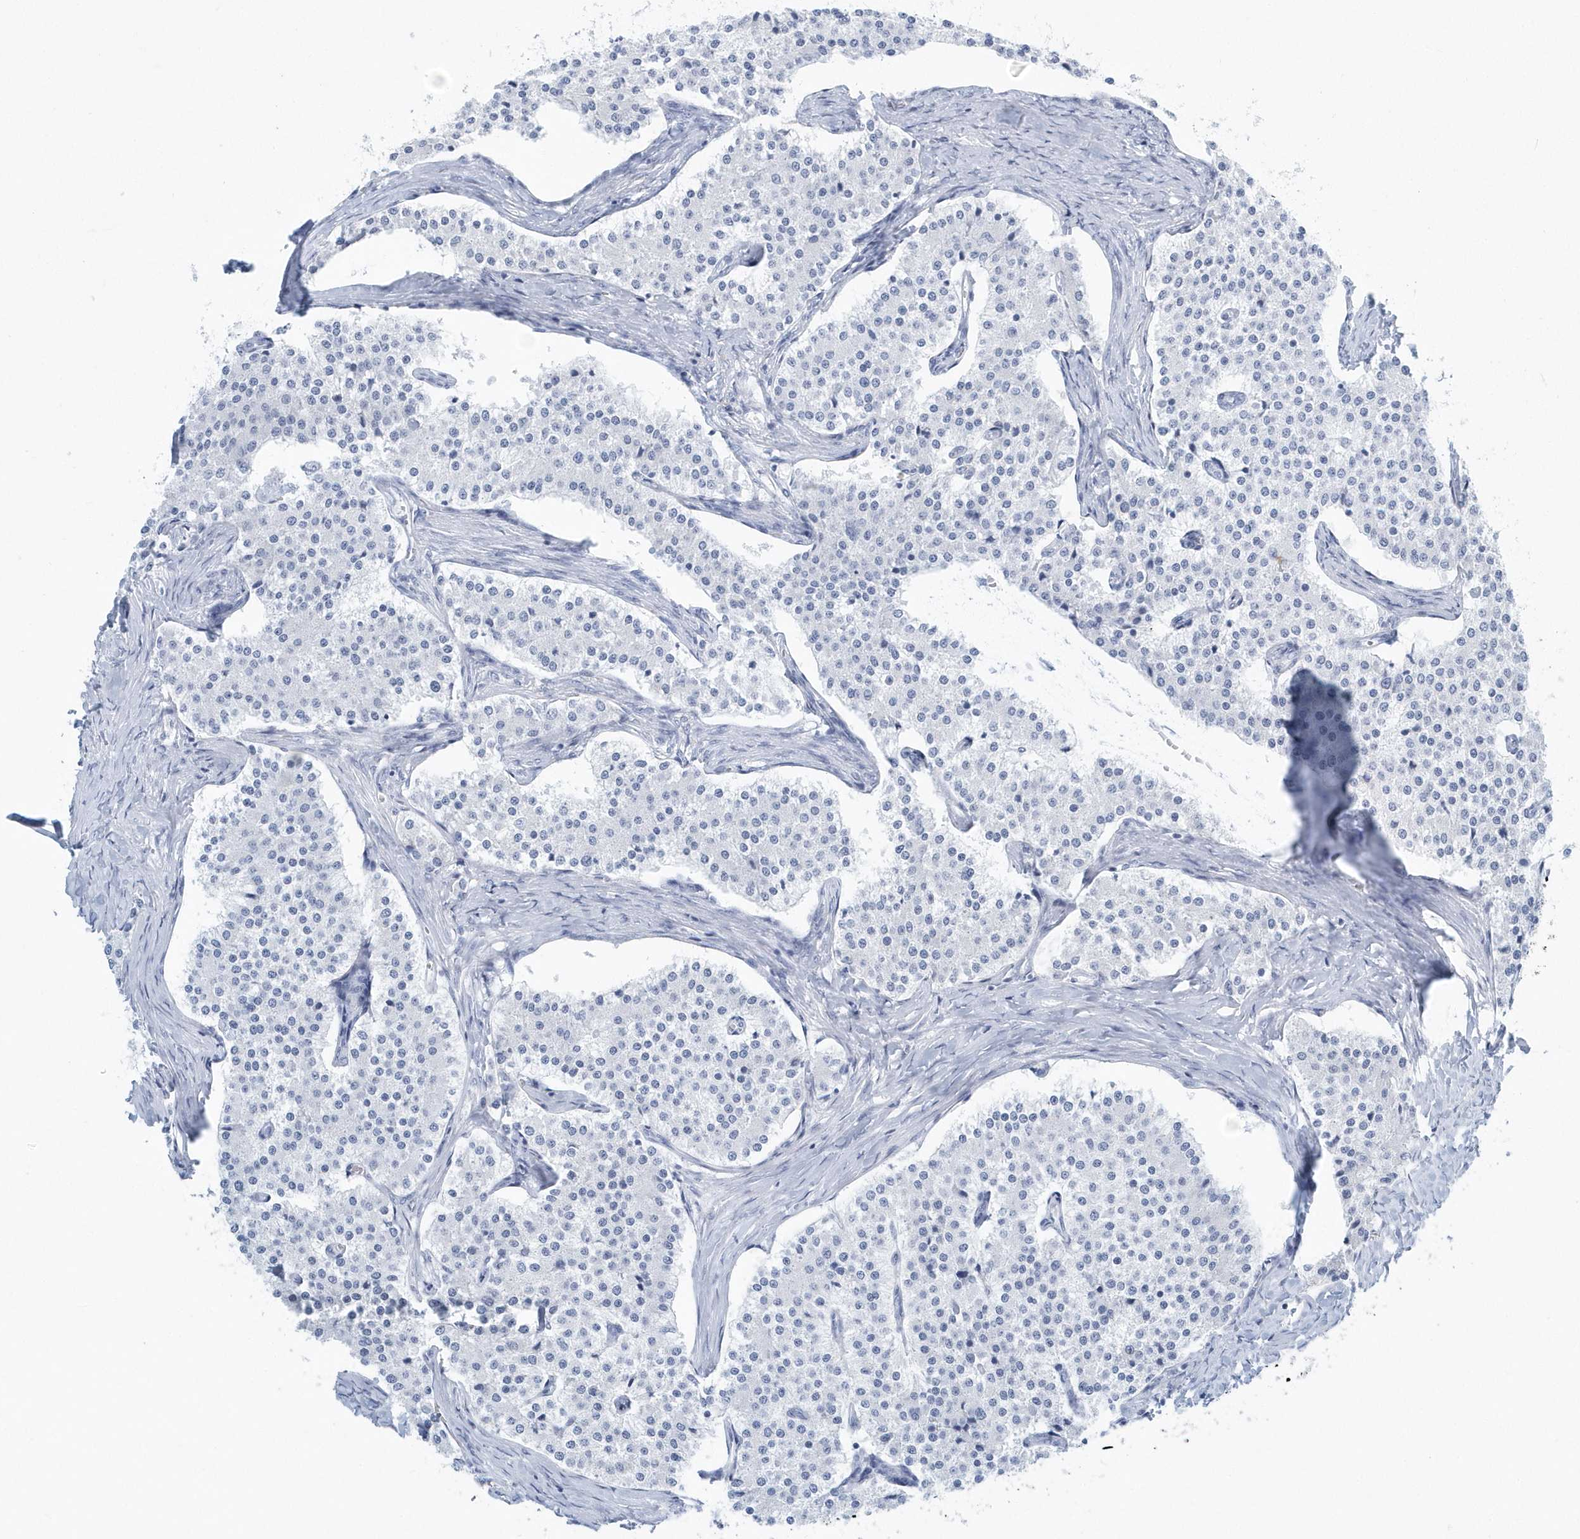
{"staining": {"intensity": "negative", "quantity": "none", "location": "none"}, "tissue": "carcinoid", "cell_type": "Tumor cells", "image_type": "cancer", "snomed": [{"axis": "morphology", "description": "Carcinoid, malignant, NOS"}, {"axis": "topography", "description": "Colon"}], "caption": "This is a histopathology image of IHC staining of malignant carcinoid, which shows no positivity in tumor cells.", "gene": "PTPRO", "patient": {"sex": "female", "age": 52}}